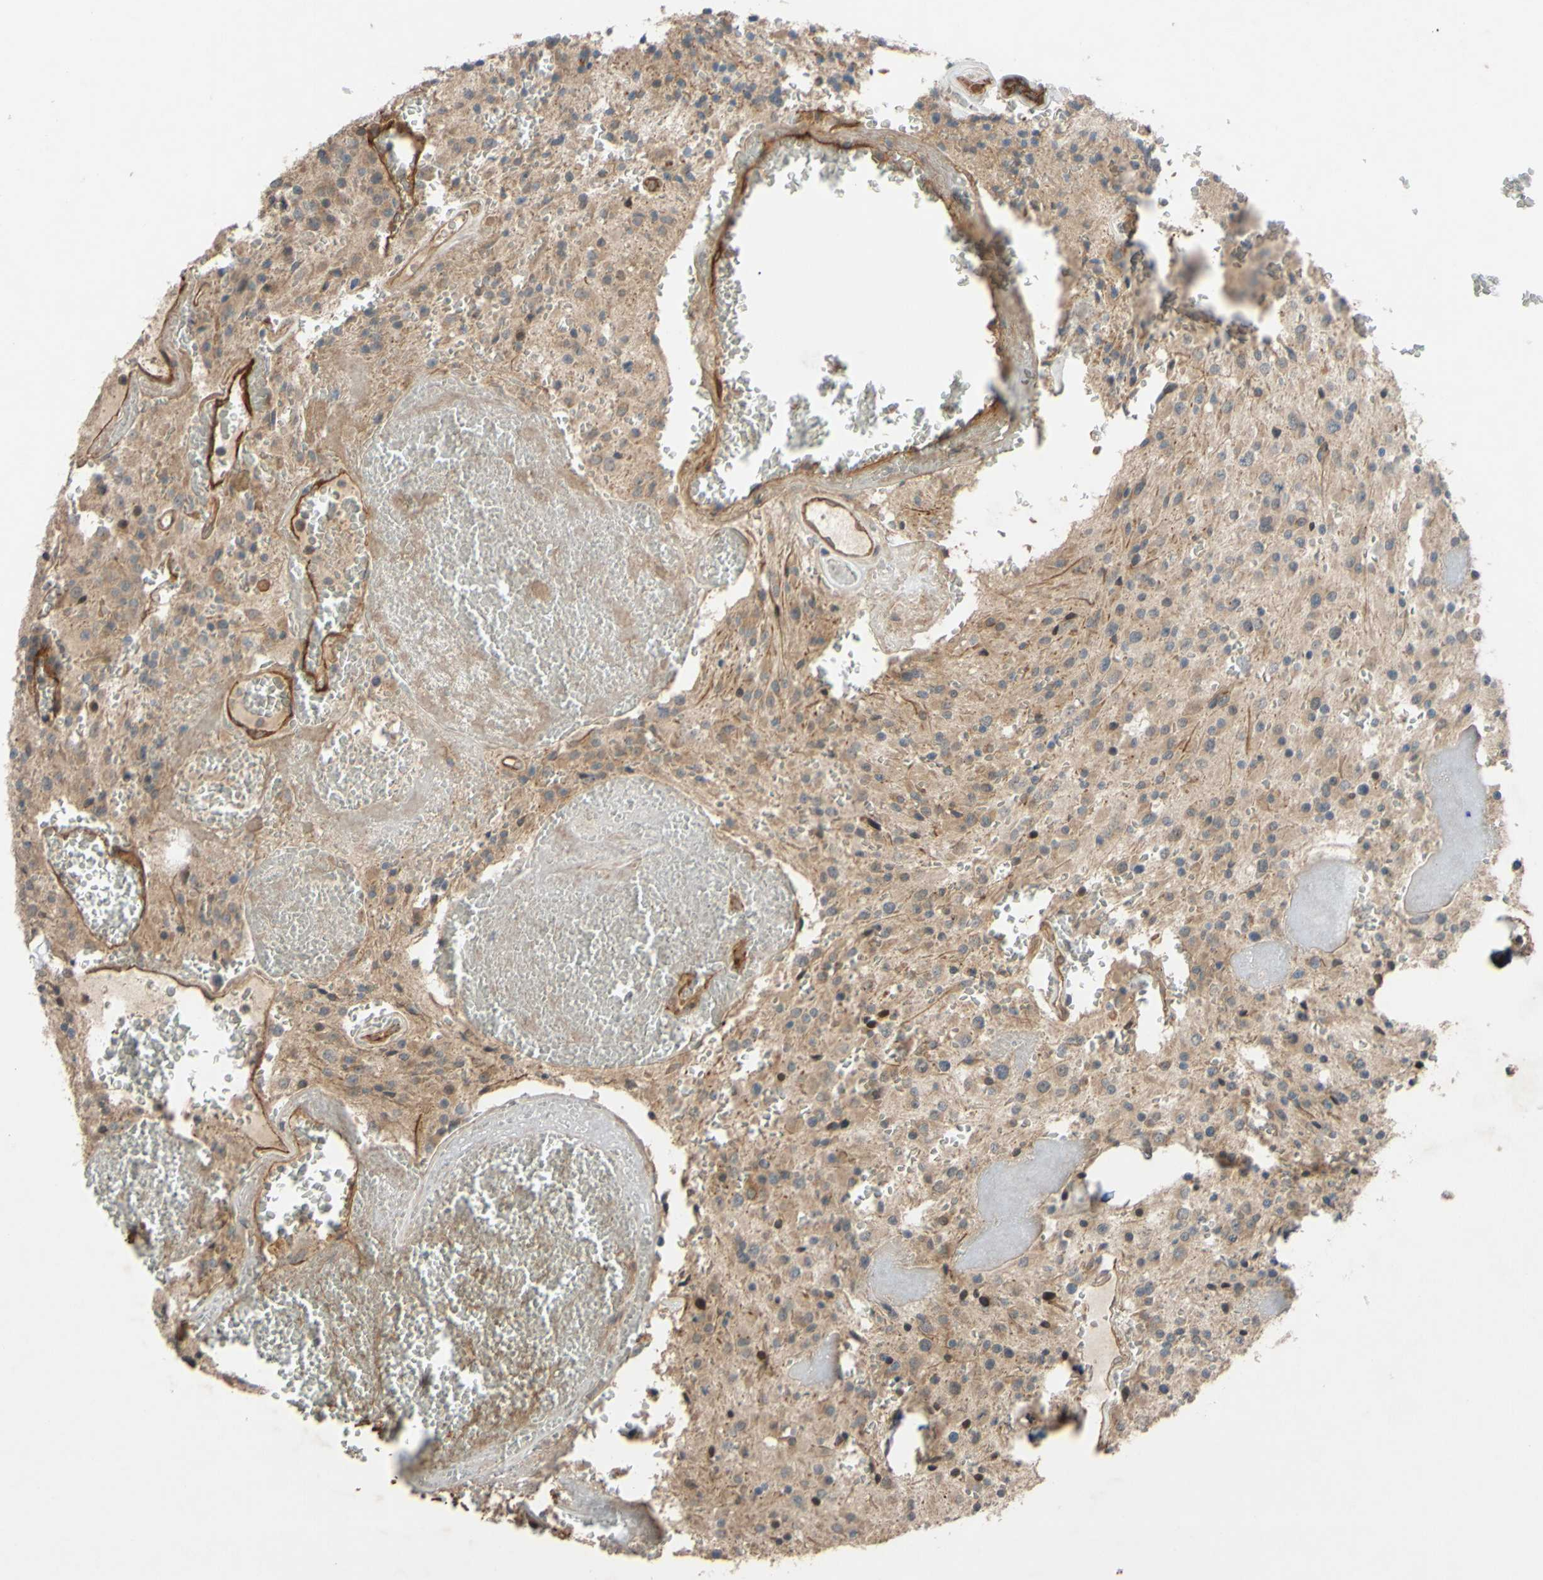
{"staining": {"intensity": "moderate", "quantity": ">75%", "location": "cytoplasmic/membranous"}, "tissue": "glioma", "cell_type": "Tumor cells", "image_type": "cancer", "snomed": [{"axis": "morphology", "description": "Glioma, malignant, Low grade"}, {"axis": "topography", "description": "Brain"}], "caption": "Approximately >75% of tumor cells in human glioma show moderate cytoplasmic/membranous protein positivity as visualized by brown immunohistochemical staining.", "gene": "SHROOM4", "patient": {"sex": "male", "age": 58}}